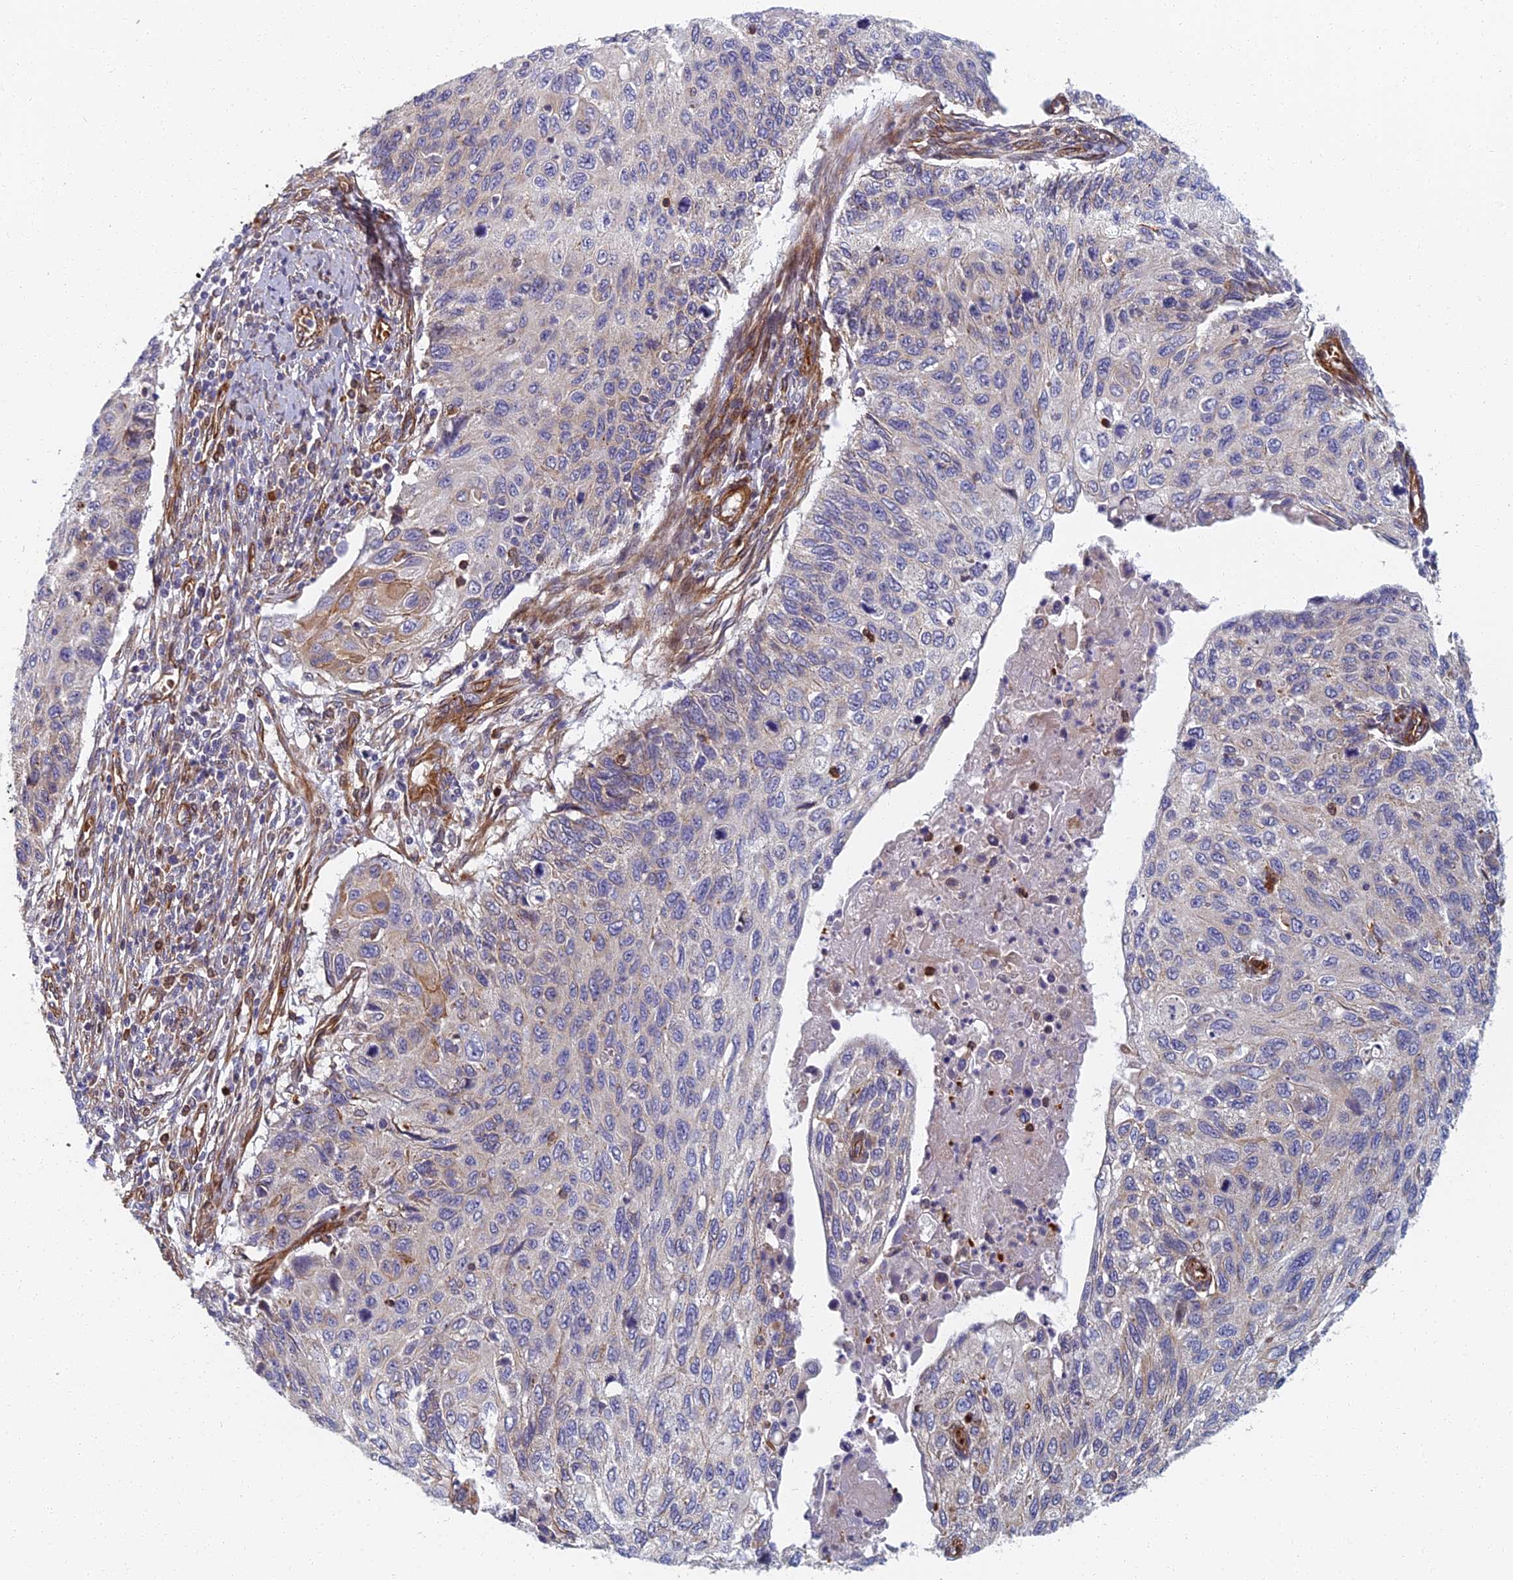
{"staining": {"intensity": "negative", "quantity": "none", "location": "none"}, "tissue": "cervical cancer", "cell_type": "Tumor cells", "image_type": "cancer", "snomed": [{"axis": "morphology", "description": "Squamous cell carcinoma, NOS"}, {"axis": "topography", "description": "Cervix"}], "caption": "Immunohistochemical staining of cervical cancer (squamous cell carcinoma) exhibits no significant staining in tumor cells.", "gene": "ABCB10", "patient": {"sex": "female", "age": 70}}